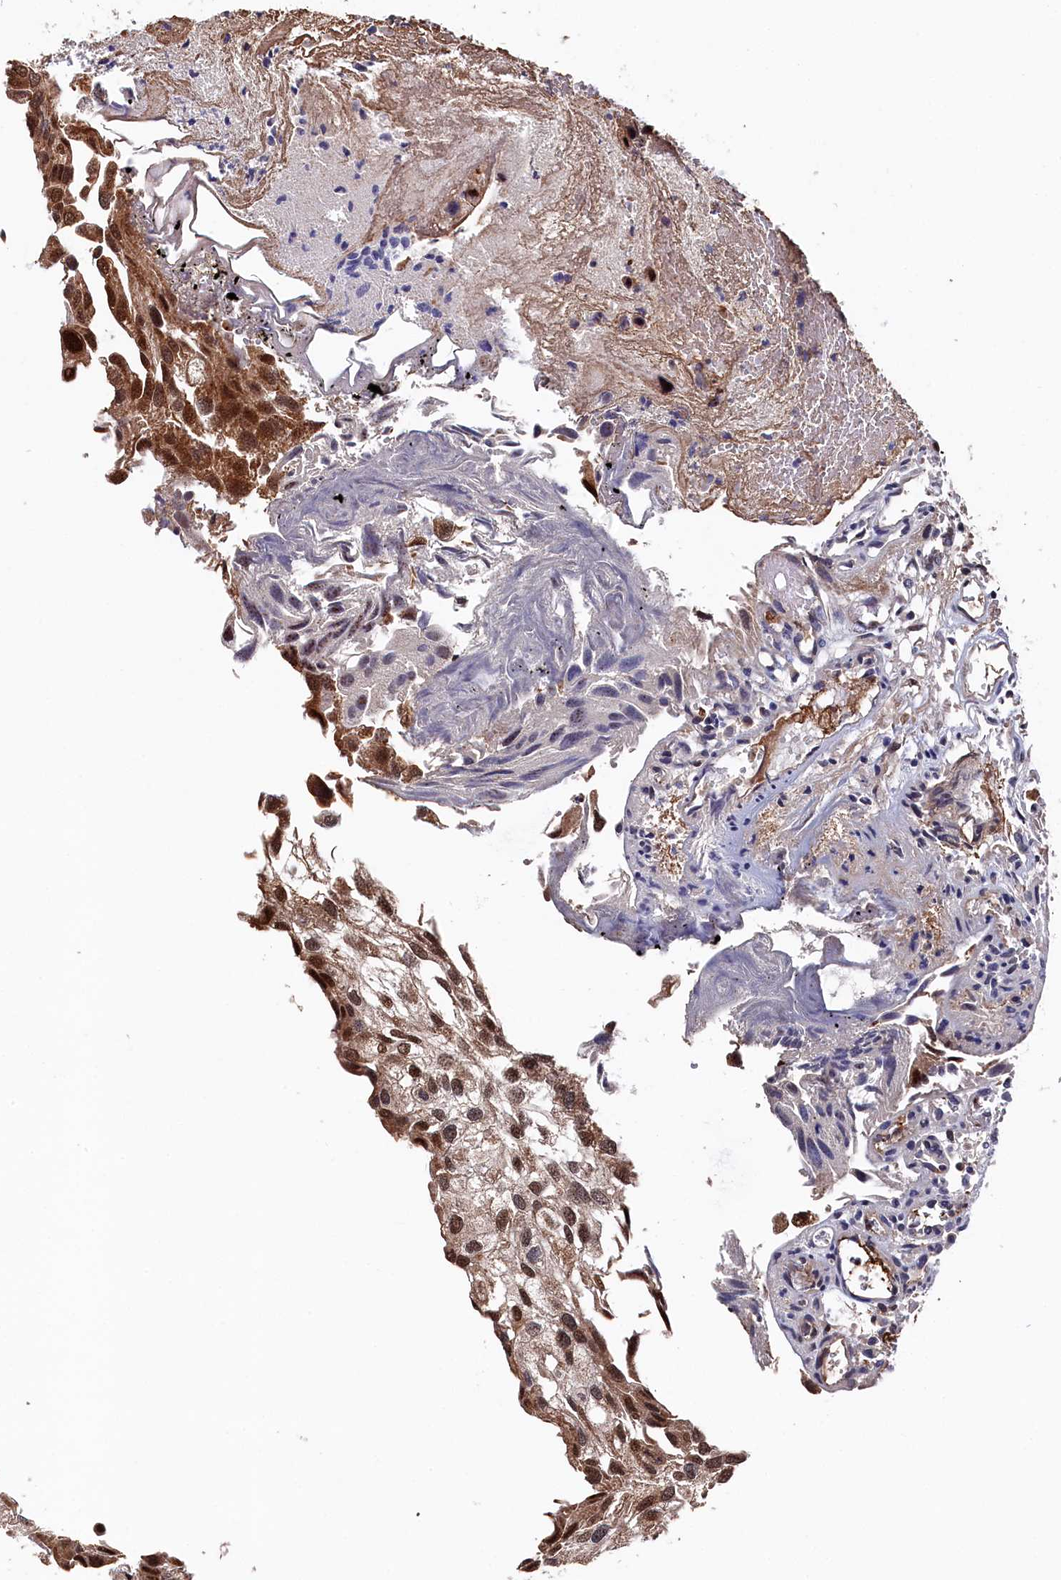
{"staining": {"intensity": "moderate", "quantity": "25%-75%", "location": "cytoplasmic/membranous,nuclear"}, "tissue": "urothelial cancer", "cell_type": "Tumor cells", "image_type": "cancer", "snomed": [{"axis": "morphology", "description": "Urothelial carcinoma, Low grade"}, {"axis": "topography", "description": "Urinary bladder"}], "caption": "Urothelial cancer tissue shows moderate cytoplasmic/membranous and nuclear positivity in about 25%-75% of tumor cells", "gene": "CLPX", "patient": {"sex": "female", "age": 89}}